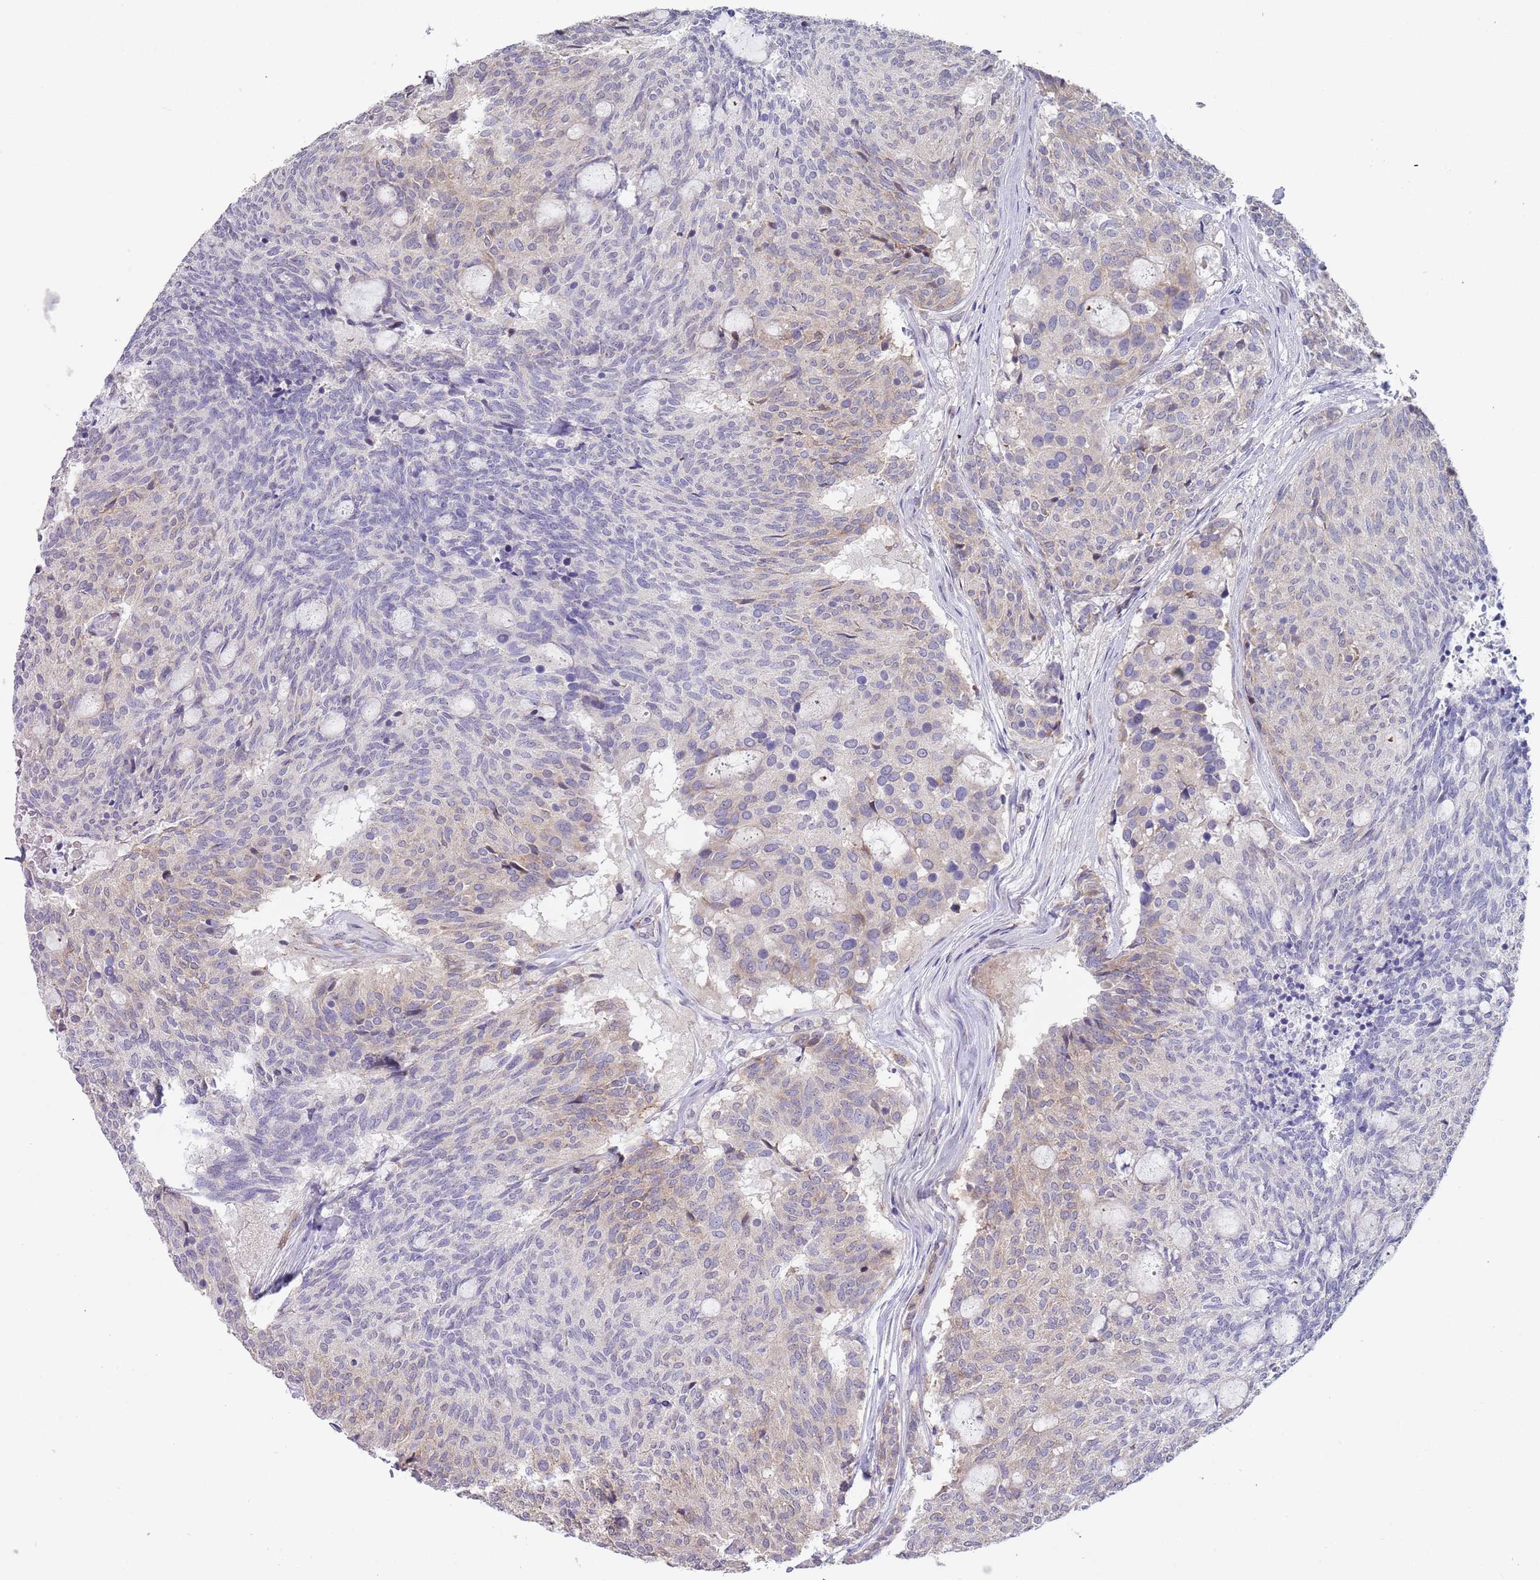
{"staining": {"intensity": "weak", "quantity": "<25%", "location": "cytoplasmic/membranous"}, "tissue": "carcinoid", "cell_type": "Tumor cells", "image_type": "cancer", "snomed": [{"axis": "morphology", "description": "Carcinoid, malignant, NOS"}, {"axis": "topography", "description": "Pancreas"}], "caption": "Immunohistochemical staining of carcinoid displays no significant positivity in tumor cells.", "gene": "TNRC6C", "patient": {"sex": "female", "age": 54}}